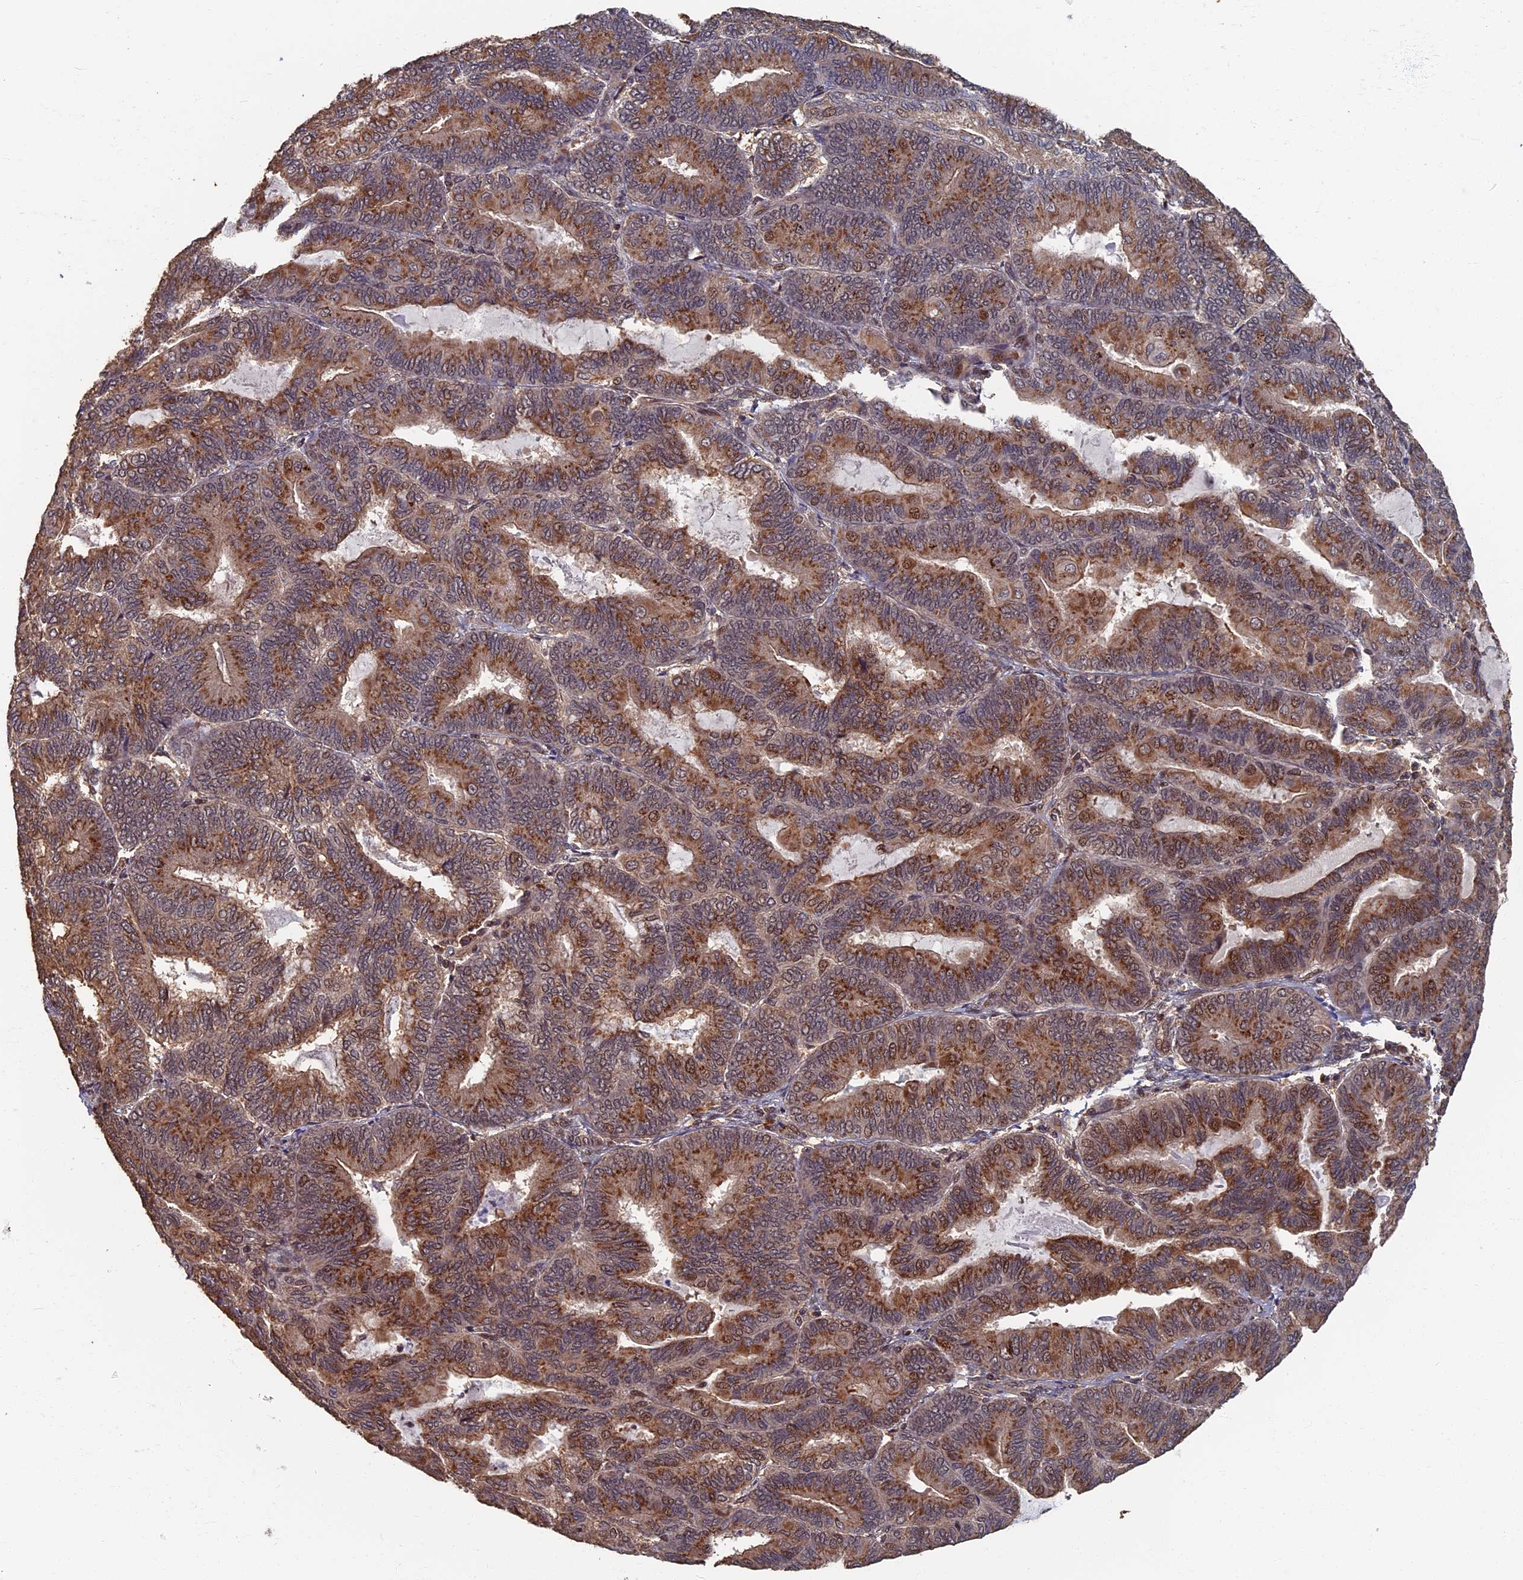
{"staining": {"intensity": "moderate", "quantity": ">75%", "location": "cytoplasmic/membranous"}, "tissue": "endometrial cancer", "cell_type": "Tumor cells", "image_type": "cancer", "snomed": [{"axis": "morphology", "description": "Adenocarcinoma, NOS"}, {"axis": "topography", "description": "Endometrium"}], "caption": "DAB (3,3'-diaminobenzidine) immunohistochemical staining of human endometrial cancer demonstrates moderate cytoplasmic/membranous protein staining in about >75% of tumor cells. (Brightfield microscopy of DAB IHC at high magnification).", "gene": "RASGRF1", "patient": {"sex": "female", "age": 81}}